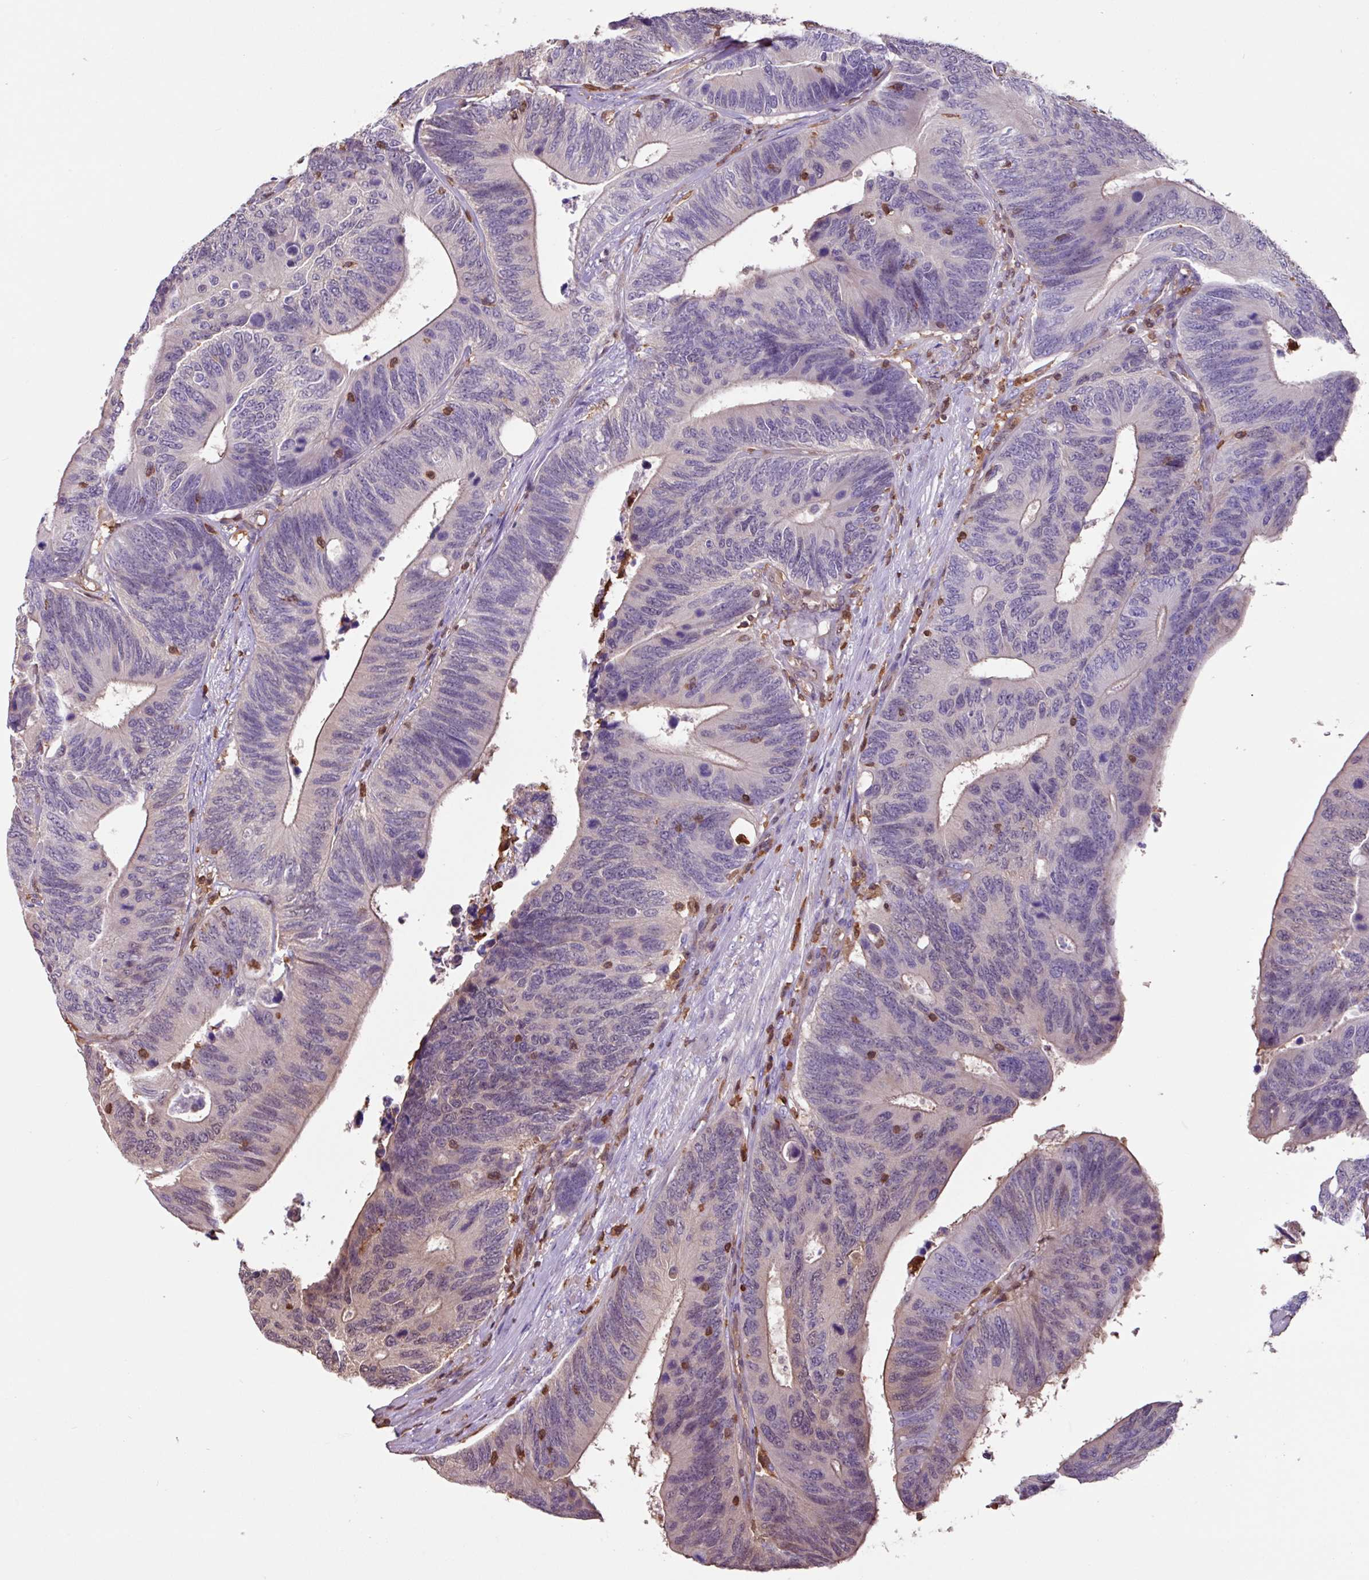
{"staining": {"intensity": "weak", "quantity": "25%-75%", "location": "cytoplasmic/membranous"}, "tissue": "colorectal cancer", "cell_type": "Tumor cells", "image_type": "cancer", "snomed": [{"axis": "morphology", "description": "Adenocarcinoma, NOS"}, {"axis": "topography", "description": "Colon"}], "caption": "Colorectal adenocarcinoma tissue demonstrates weak cytoplasmic/membranous positivity in about 25%-75% of tumor cells", "gene": "ARHGDIB", "patient": {"sex": "male", "age": 87}}